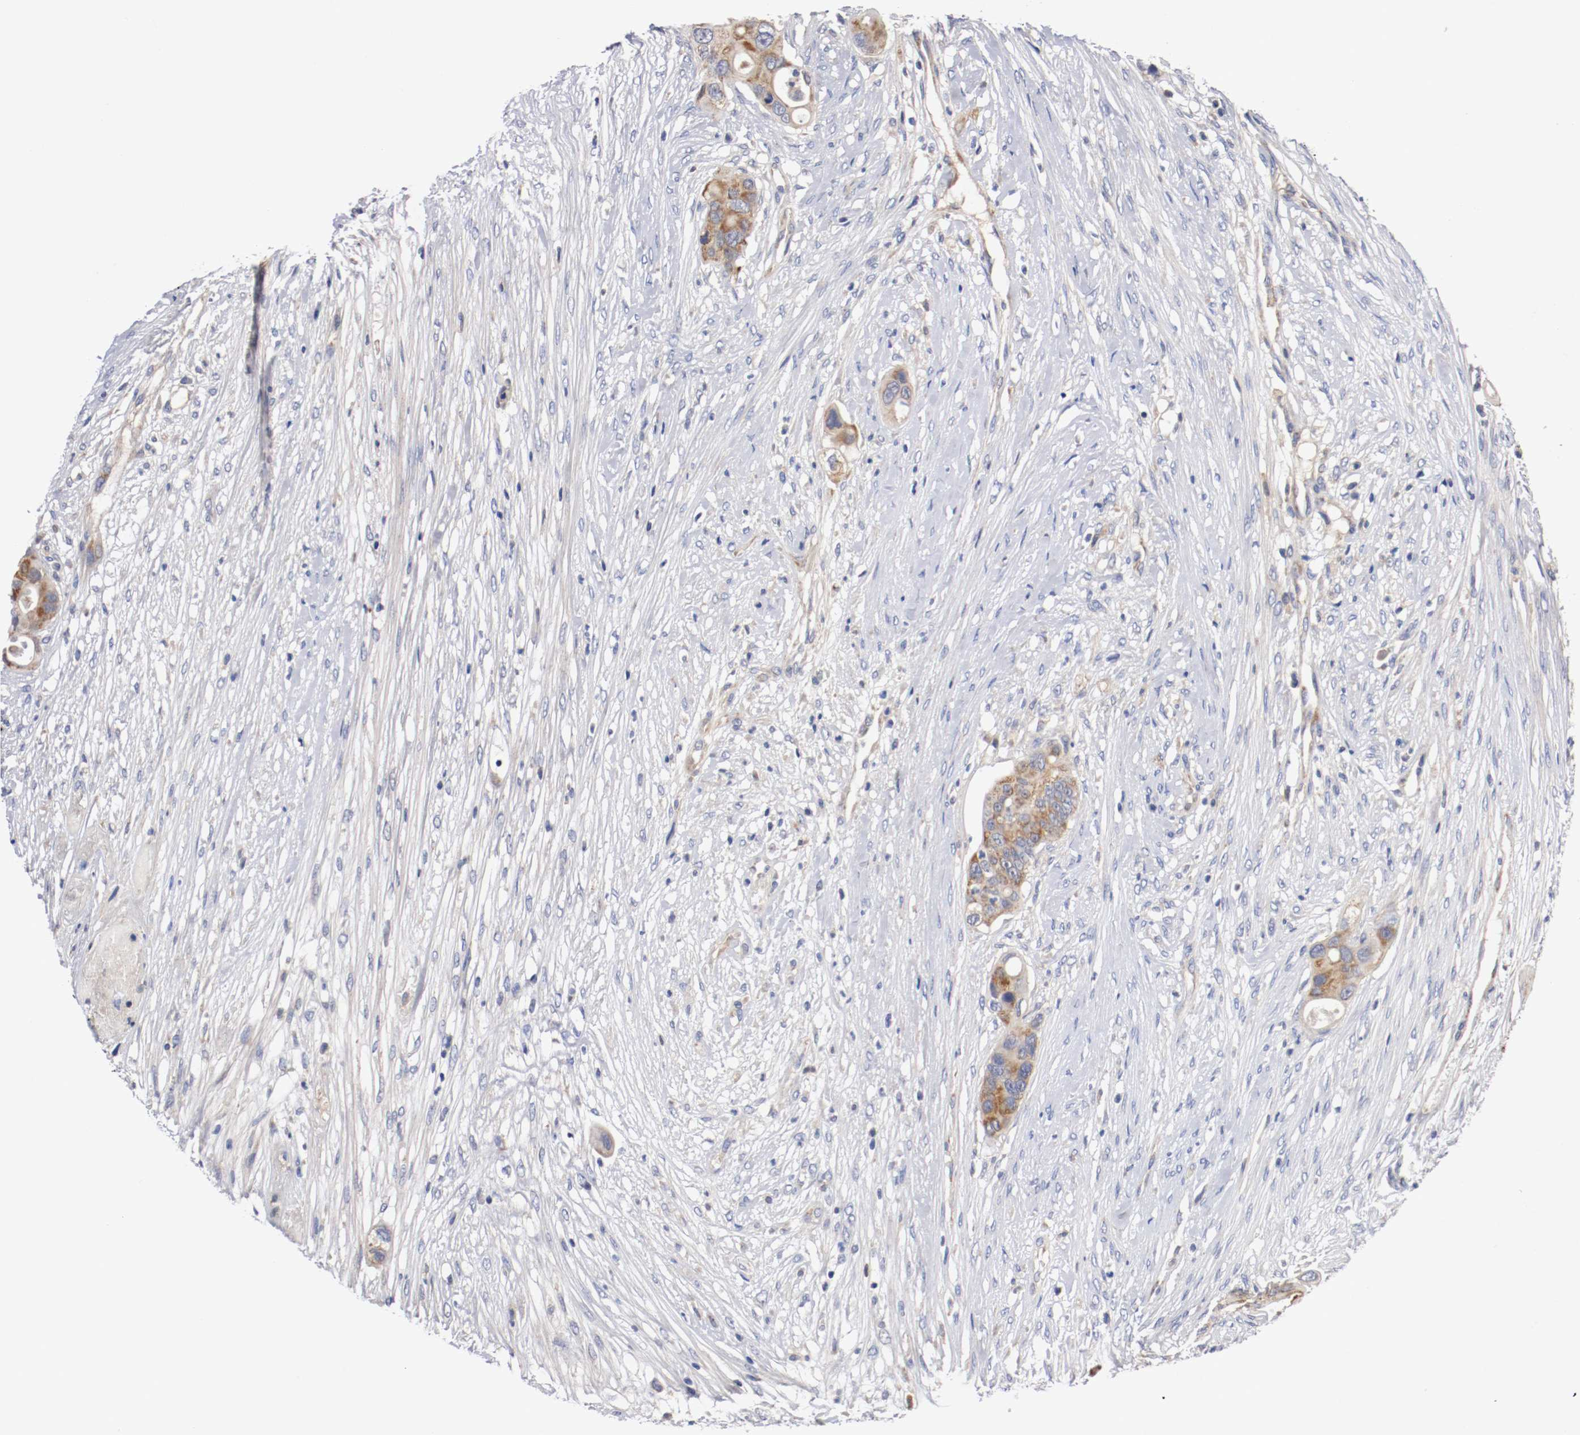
{"staining": {"intensity": "moderate", "quantity": ">75%", "location": "cytoplasmic/membranous"}, "tissue": "colorectal cancer", "cell_type": "Tumor cells", "image_type": "cancer", "snomed": [{"axis": "morphology", "description": "Adenocarcinoma, NOS"}, {"axis": "topography", "description": "Colon"}], "caption": "DAB immunohistochemical staining of colorectal cancer demonstrates moderate cytoplasmic/membranous protein positivity in approximately >75% of tumor cells.", "gene": "PCSK6", "patient": {"sex": "female", "age": 57}}